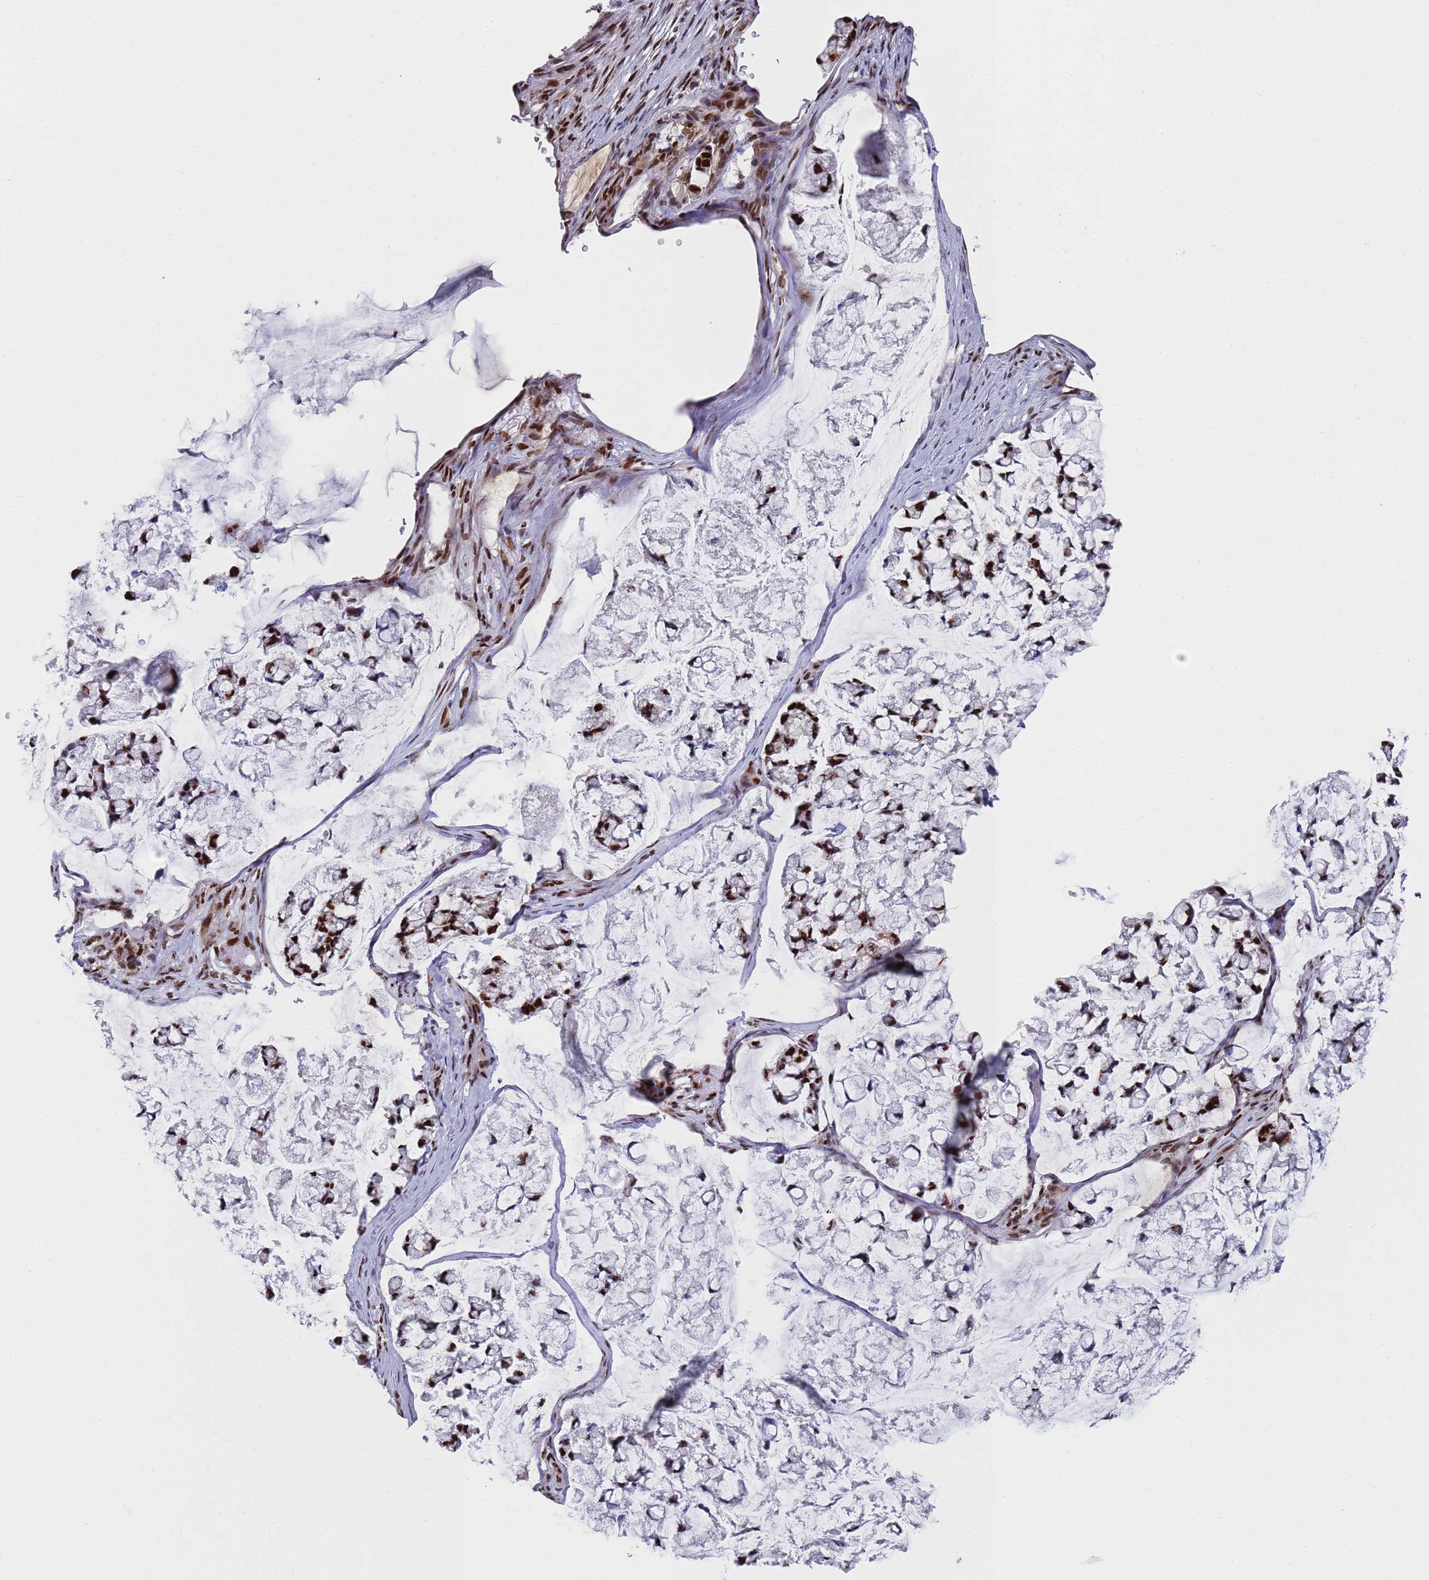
{"staining": {"intensity": "strong", "quantity": ">75%", "location": "nuclear"}, "tissue": "stomach cancer", "cell_type": "Tumor cells", "image_type": "cancer", "snomed": [{"axis": "morphology", "description": "Adenocarcinoma, NOS"}, {"axis": "topography", "description": "Stomach, lower"}], "caption": "About >75% of tumor cells in stomach cancer show strong nuclear protein positivity as visualized by brown immunohistochemical staining.", "gene": "COPS6", "patient": {"sex": "male", "age": 67}}